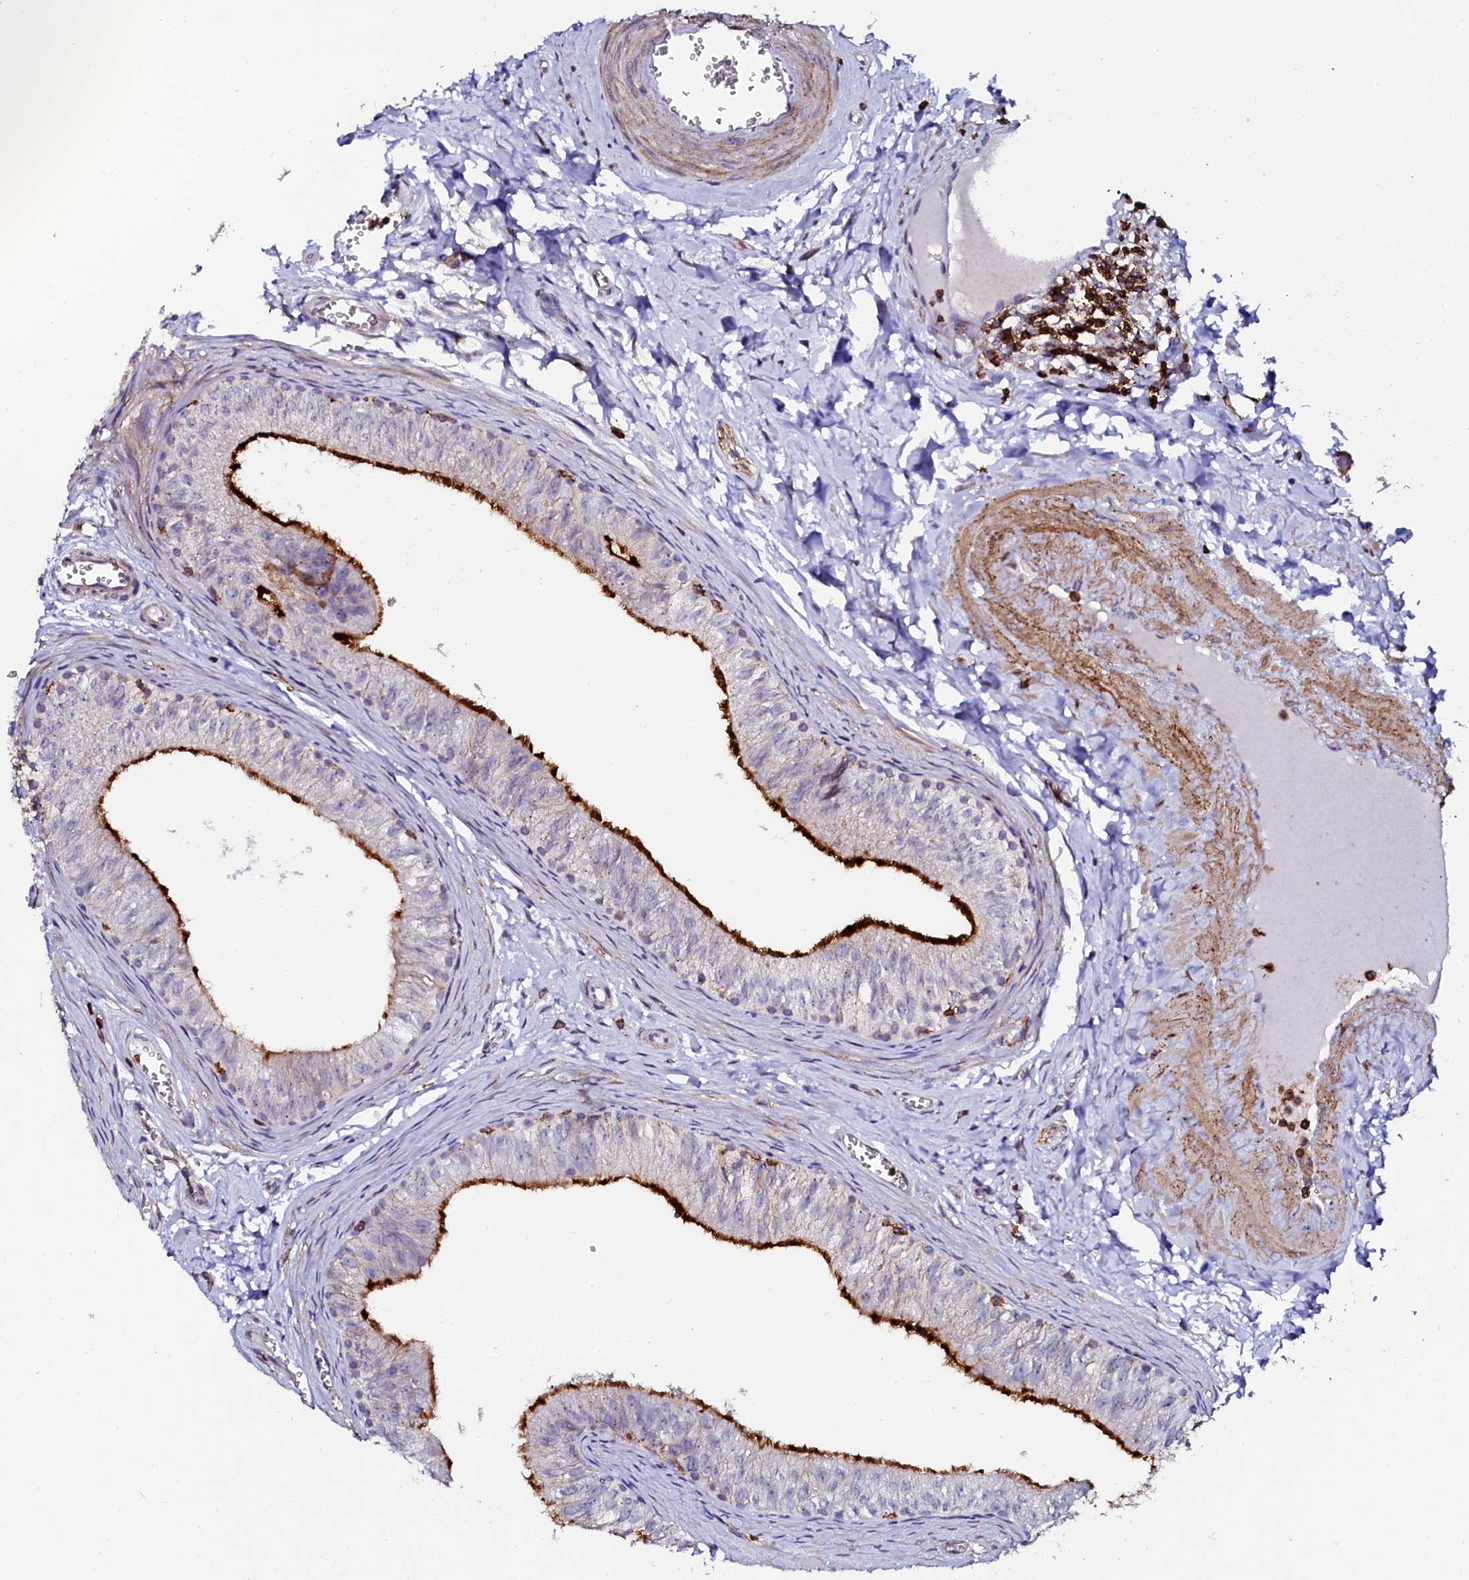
{"staining": {"intensity": "strong", "quantity": "<25%", "location": "cytoplasmic/membranous"}, "tissue": "epididymis", "cell_type": "Glandular cells", "image_type": "normal", "snomed": [{"axis": "morphology", "description": "Normal tissue, NOS"}, {"axis": "topography", "description": "Epididymis"}], "caption": "Protein staining by IHC shows strong cytoplasmic/membranous staining in approximately <25% of glandular cells in unremarkable epididymis. (DAB (3,3'-diaminobenzidine) IHC with brightfield microscopy, high magnification).", "gene": "AAAS", "patient": {"sex": "male", "age": 42}}